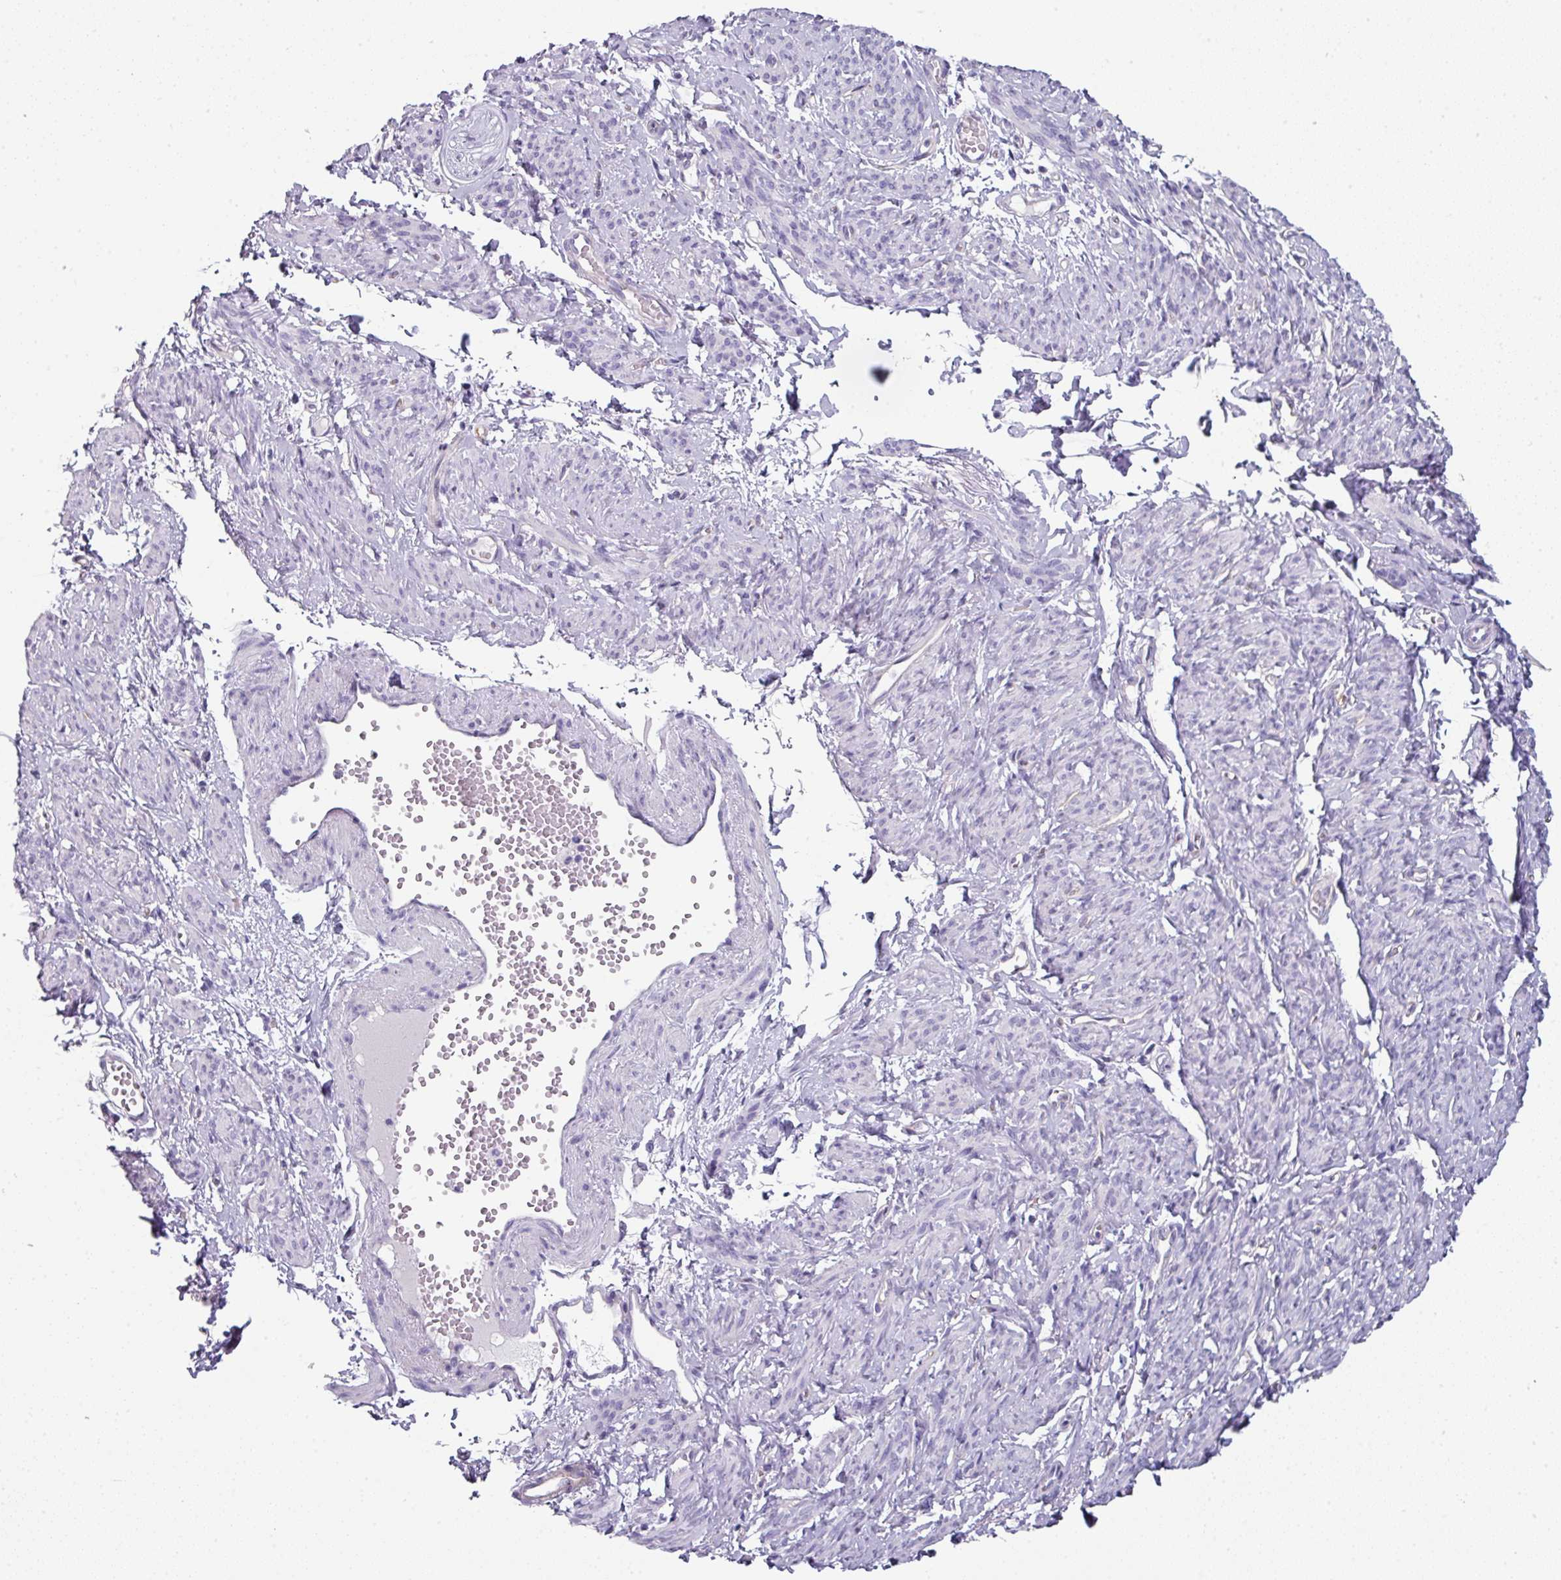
{"staining": {"intensity": "negative", "quantity": "none", "location": "none"}, "tissue": "smooth muscle", "cell_type": "Smooth muscle cells", "image_type": "normal", "snomed": [{"axis": "morphology", "description": "Normal tissue, NOS"}, {"axis": "topography", "description": "Smooth muscle"}], "caption": "DAB (3,3'-diaminobenzidine) immunohistochemical staining of benign human smooth muscle shows no significant positivity in smooth muscle cells.", "gene": "SLC17A7", "patient": {"sex": "female", "age": 65}}